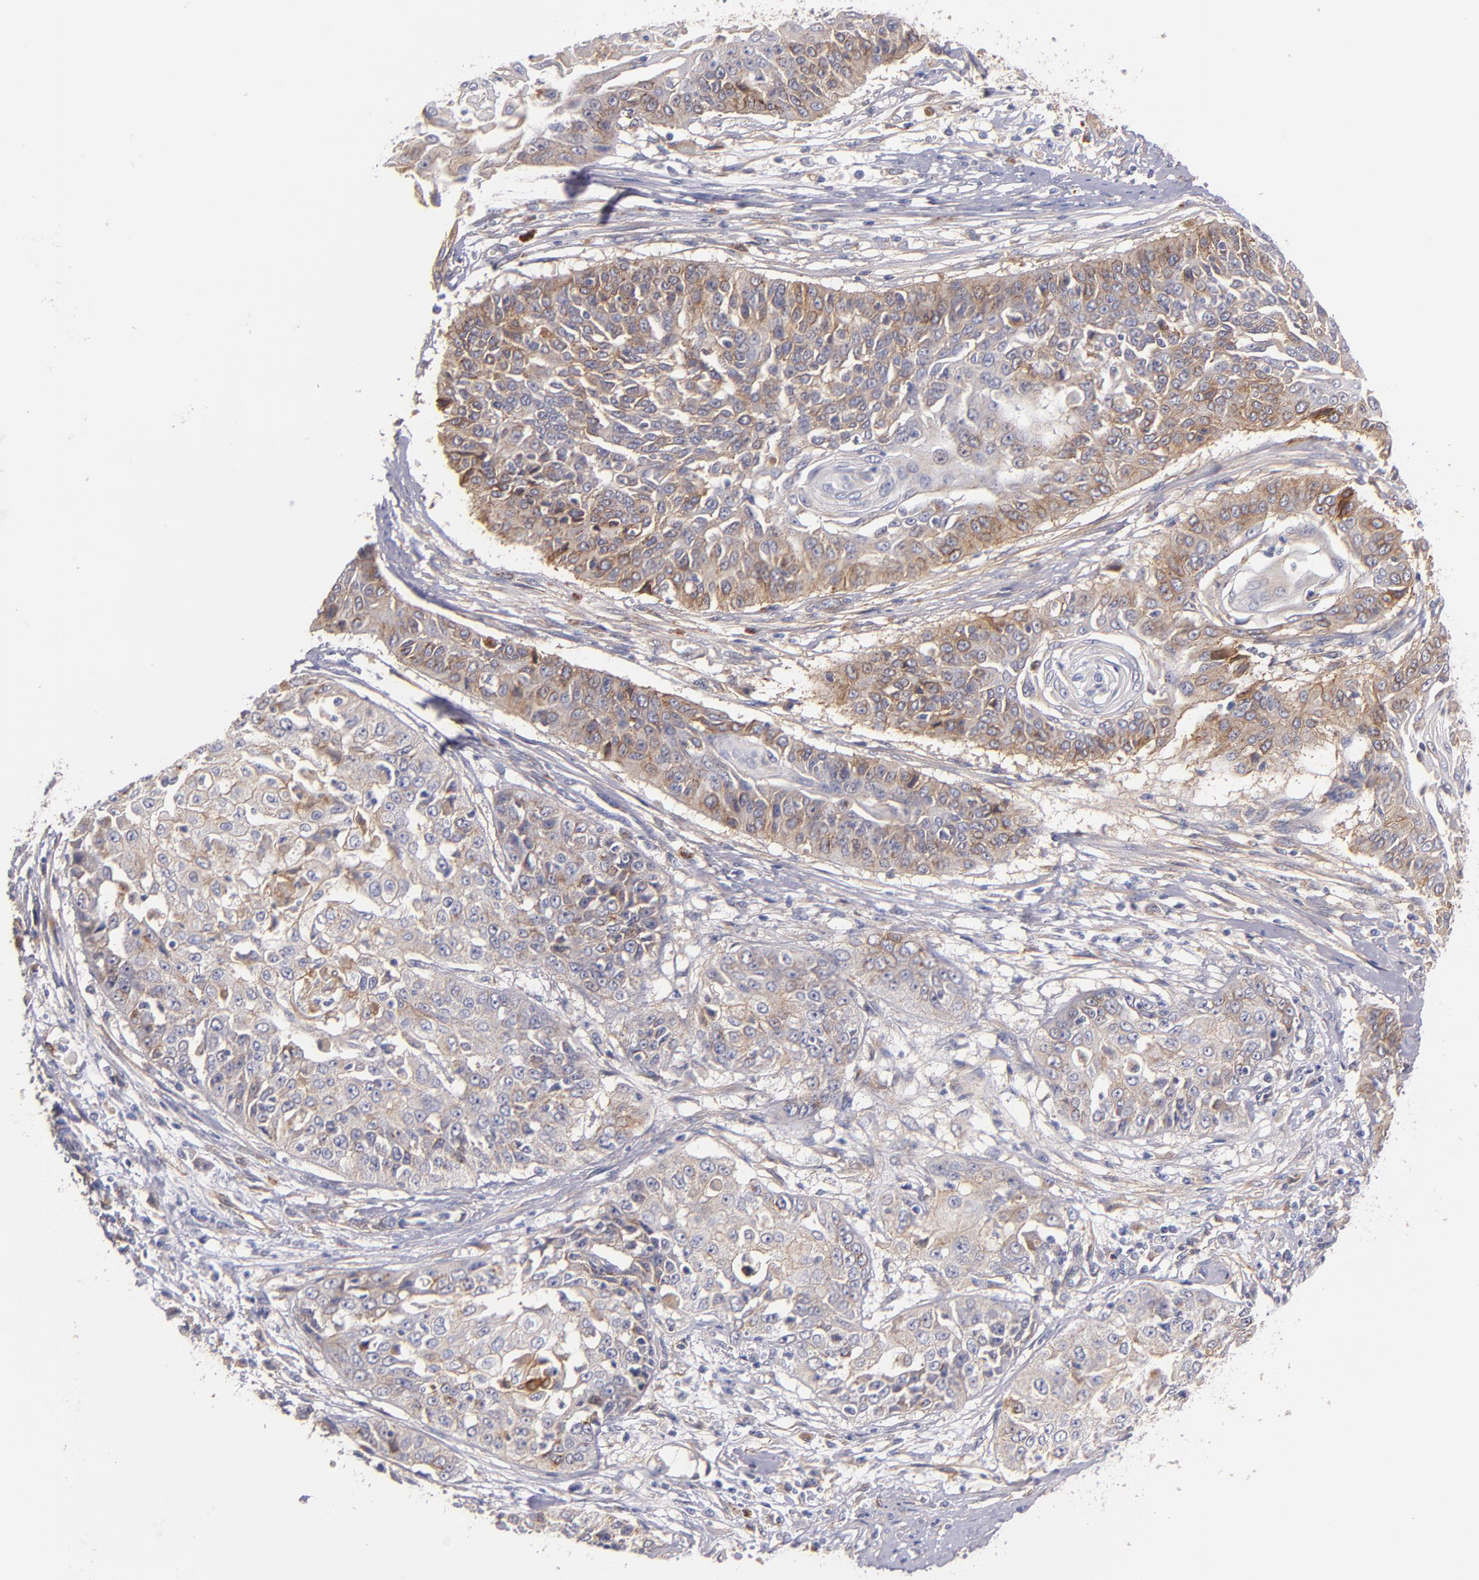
{"staining": {"intensity": "weak", "quantity": ">75%", "location": "cytoplasmic/membranous"}, "tissue": "cervical cancer", "cell_type": "Tumor cells", "image_type": "cancer", "snomed": [{"axis": "morphology", "description": "Squamous cell carcinoma, NOS"}, {"axis": "topography", "description": "Cervix"}], "caption": "There is low levels of weak cytoplasmic/membranous expression in tumor cells of squamous cell carcinoma (cervical), as demonstrated by immunohistochemical staining (brown color).", "gene": "PLSCR4", "patient": {"sex": "female", "age": 64}}